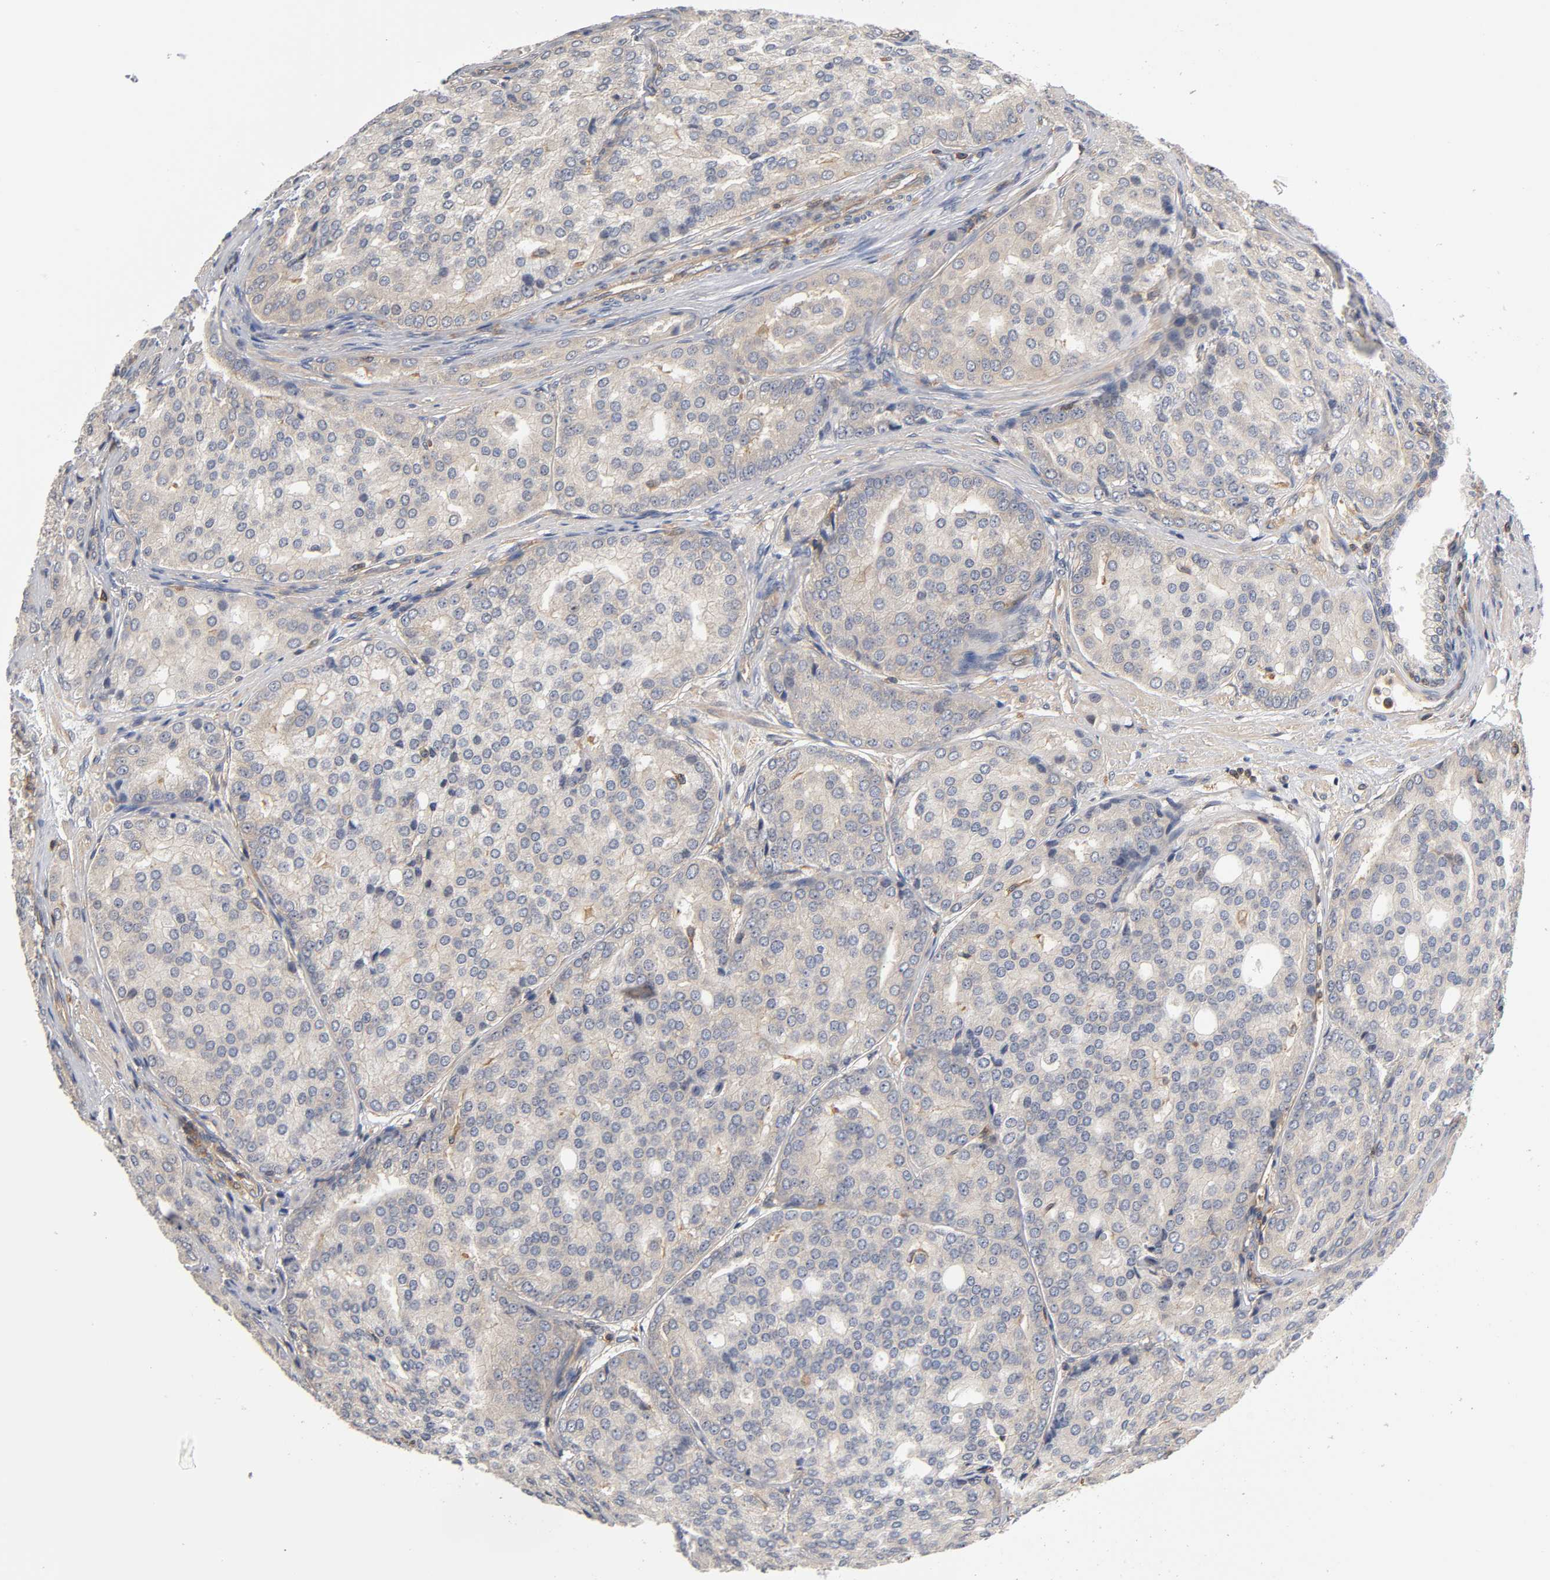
{"staining": {"intensity": "moderate", "quantity": ">75%", "location": "cytoplasmic/membranous"}, "tissue": "prostate cancer", "cell_type": "Tumor cells", "image_type": "cancer", "snomed": [{"axis": "morphology", "description": "Adenocarcinoma, High grade"}, {"axis": "topography", "description": "Prostate"}], "caption": "Immunohistochemical staining of human prostate cancer demonstrates medium levels of moderate cytoplasmic/membranous positivity in approximately >75% of tumor cells. The staining was performed using DAB (3,3'-diaminobenzidine), with brown indicating positive protein expression. Nuclei are stained blue with hematoxylin.", "gene": "ACTR2", "patient": {"sex": "male", "age": 64}}